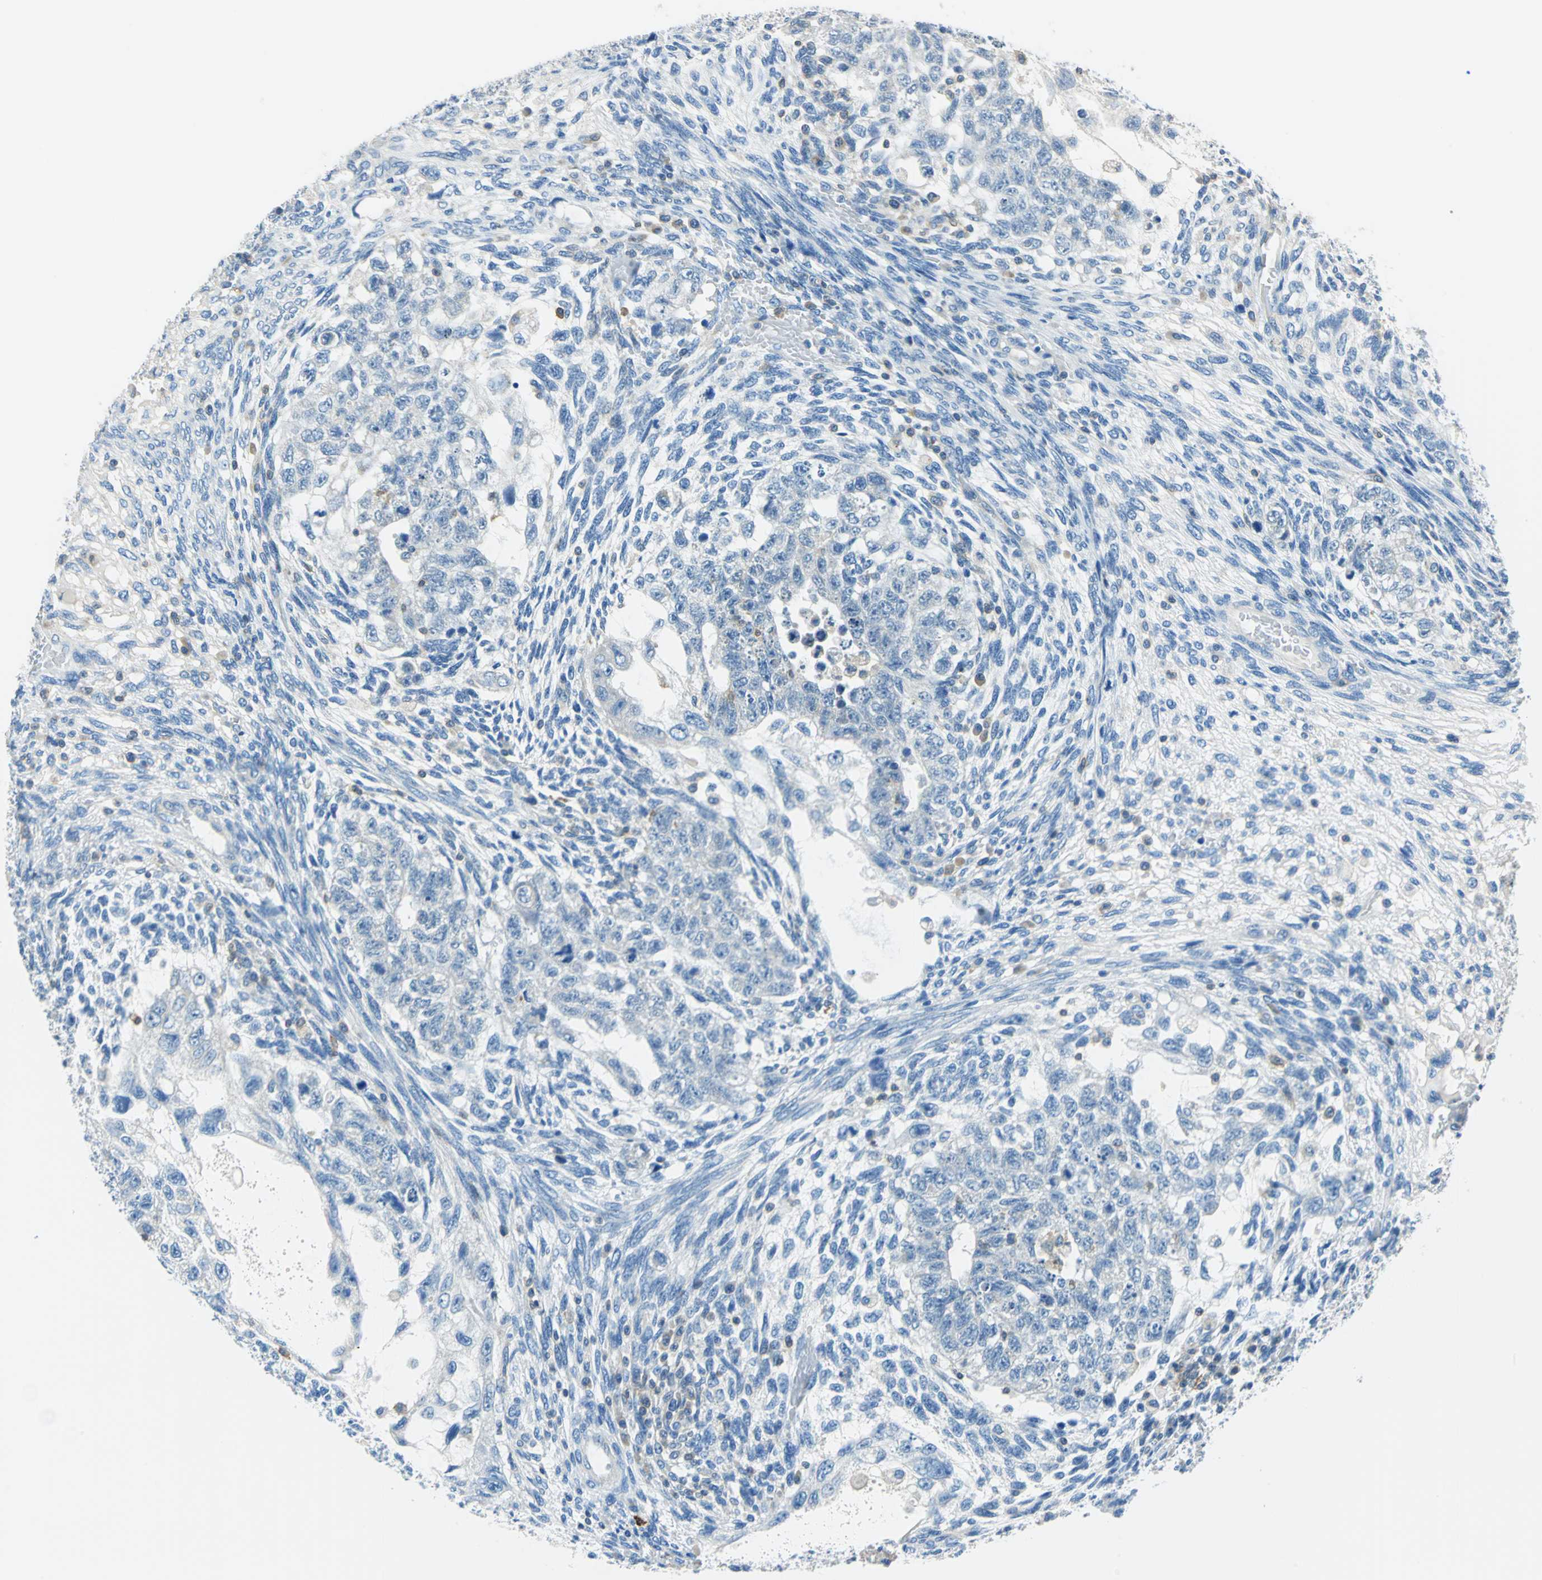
{"staining": {"intensity": "negative", "quantity": "none", "location": "none"}, "tissue": "testis cancer", "cell_type": "Tumor cells", "image_type": "cancer", "snomed": [{"axis": "morphology", "description": "Normal tissue, NOS"}, {"axis": "morphology", "description": "Carcinoma, Embryonal, NOS"}, {"axis": "topography", "description": "Testis"}], "caption": "A histopathology image of human testis embryonal carcinoma is negative for staining in tumor cells. (DAB (3,3'-diaminobenzidine) immunohistochemistry with hematoxylin counter stain).", "gene": "CPA3", "patient": {"sex": "male", "age": 36}}